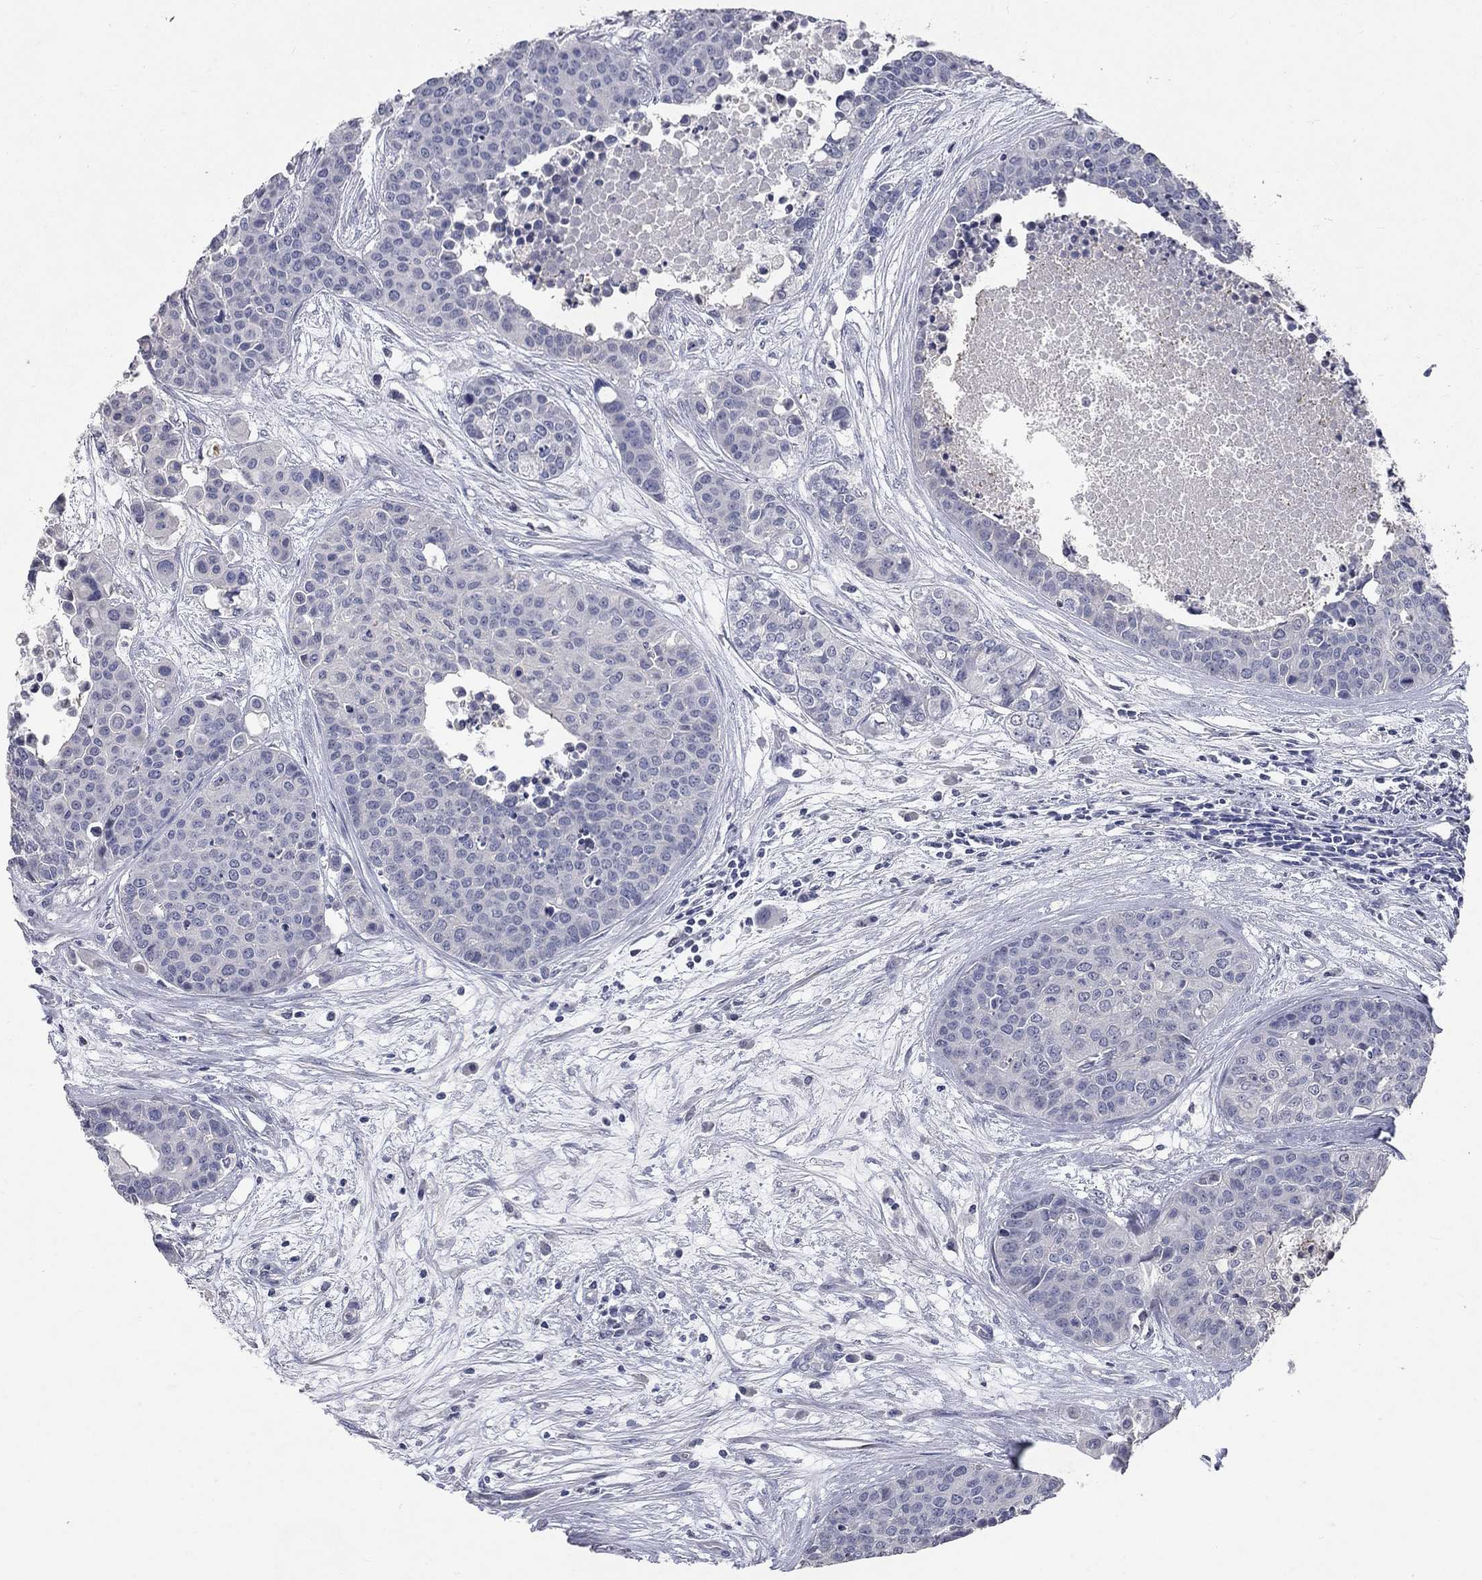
{"staining": {"intensity": "negative", "quantity": "none", "location": "none"}, "tissue": "carcinoid", "cell_type": "Tumor cells", "image_type": "cancer", "snomed": [{"axis": "morphology", "description": "Carcinoid, malignant, NOS"}, {"axis": "topography", "description": "Colon"}], "caption": "A micrograph of human carcinoid is negative for staining in tumor cells. (DAB immunohistochemistry, high magnification).", "gene": "SYT12", "patient": {"sex": "male", "age": 81}}